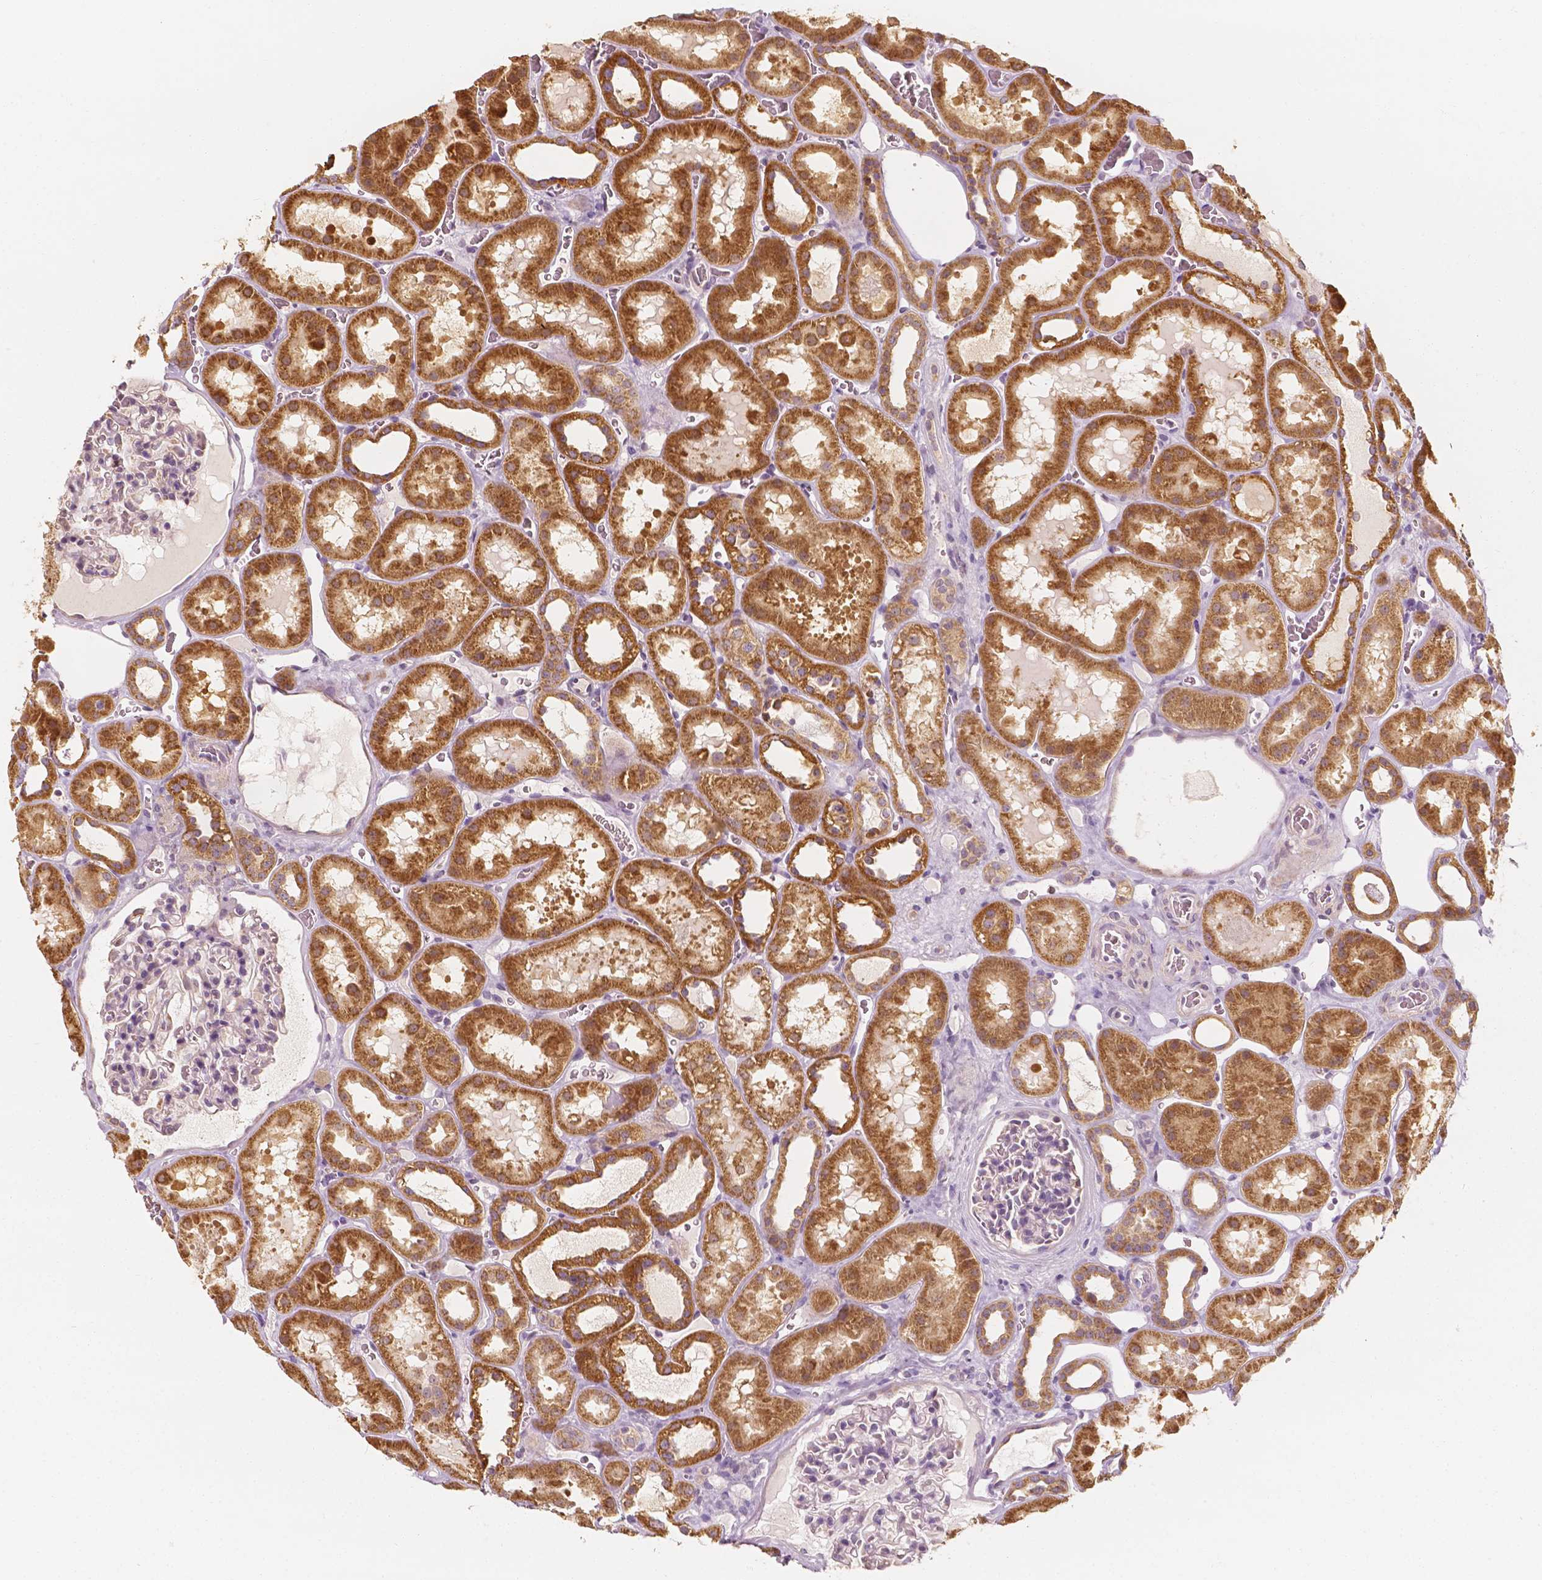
{"staining": {"intensity": "negative", "quantity": "none", "location": "none"}, "tissue": "kidney", "cell_type": "Cells in glomeruli", "image_type": "normal", "snomed": [{"axis": "morphology", "description": "Normal tissue, NOS"}, {"axis": "topography", "description": "Kidney"}], "caption": "Histopathology image shows no protein positivity in cells in glomeruli of benign kidney.", "gene": "SHPK", "patient": {"sex": "female", "age": 41}}